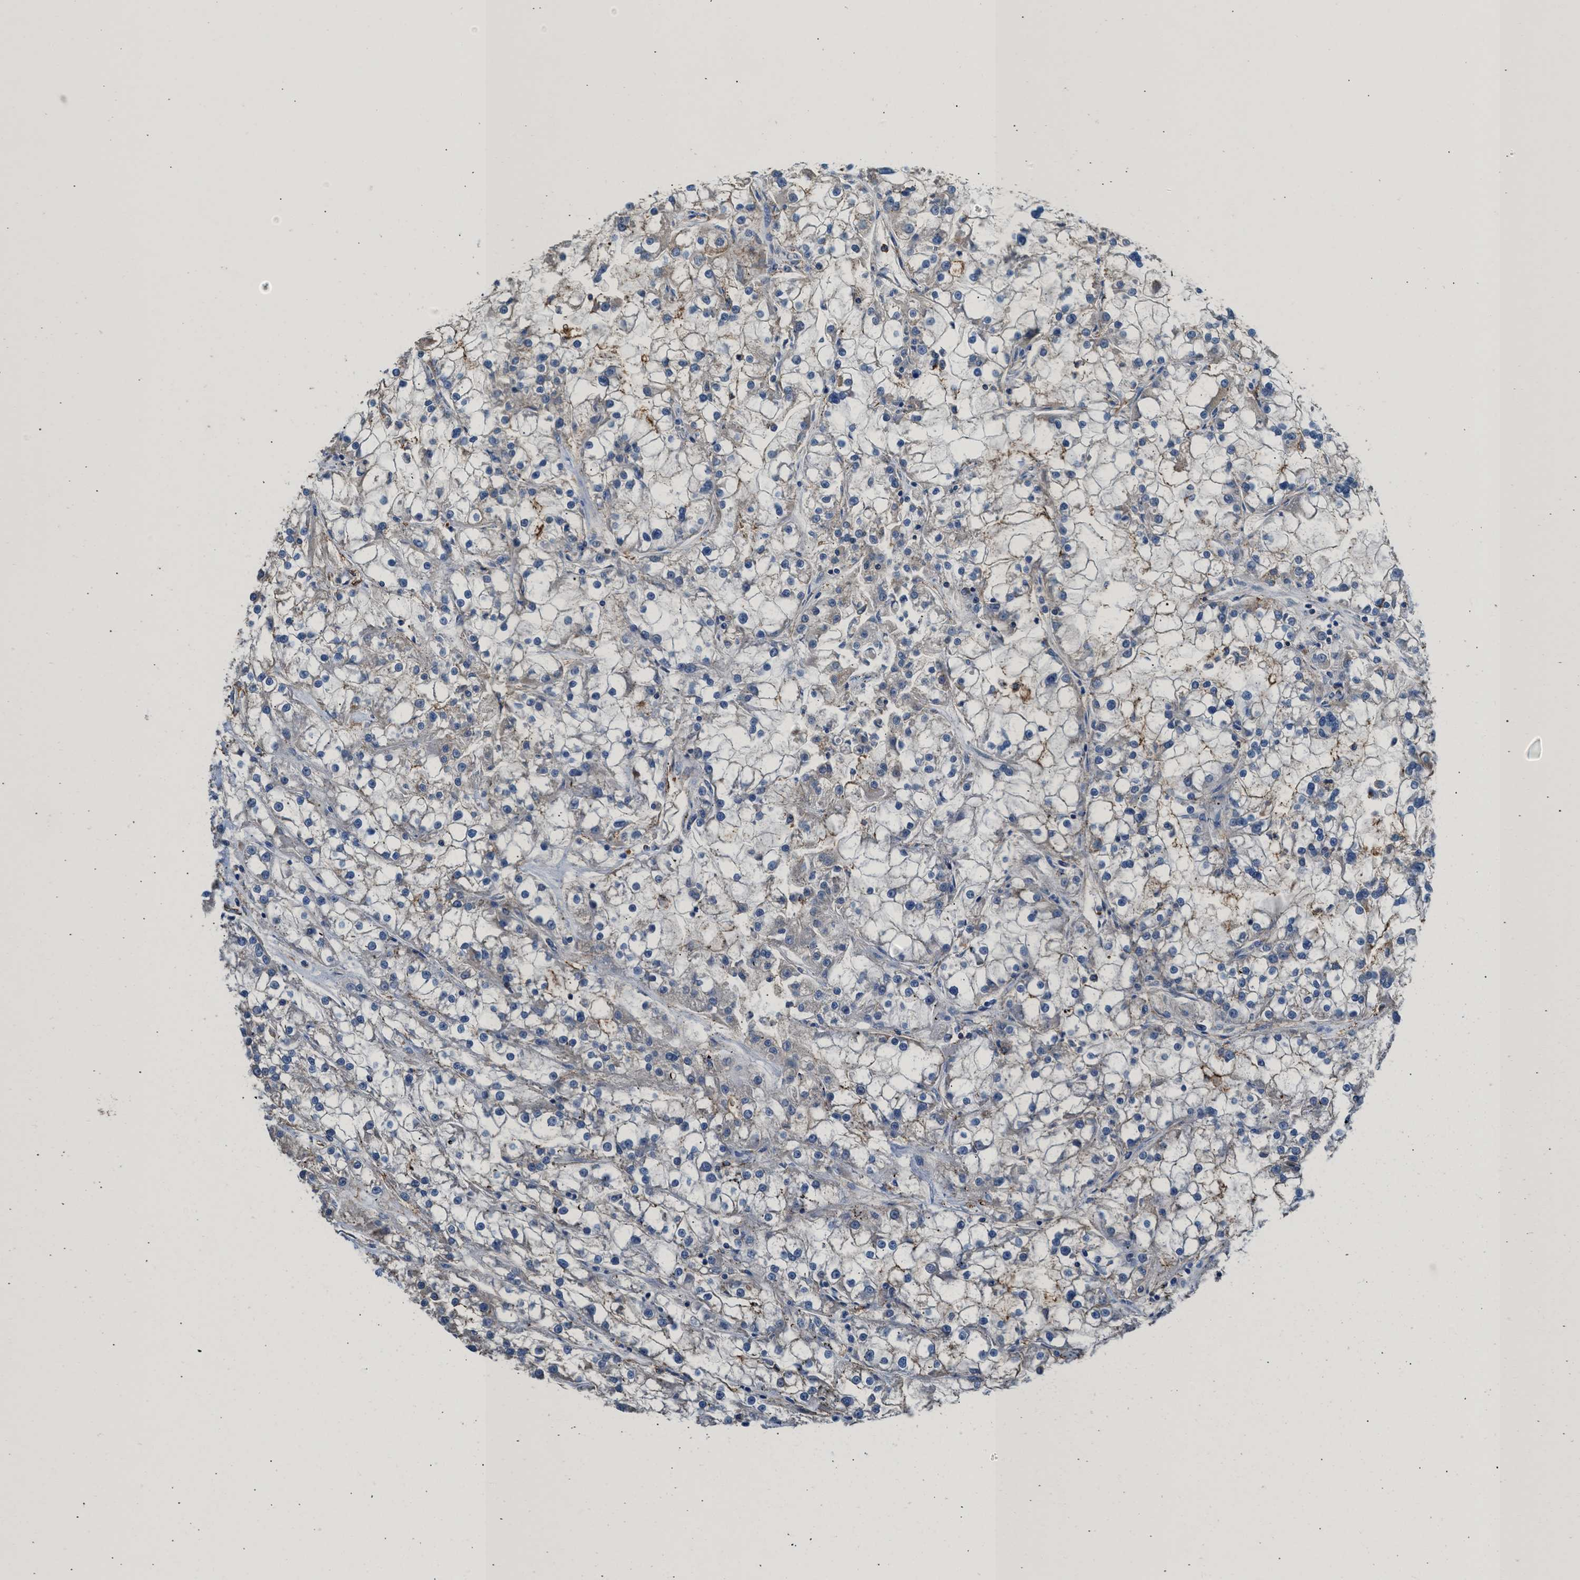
{"staining": {"intensity": "negative", "quantity": "none", "location": "none"}, "tissue": "renal cancer", "cell_type": "Tumor cells", "image_type": "cancer", "snomed": [{"axis": "morphology", "description": "Adenocarcinoma, NOS"}, {"axis": "topography", "description": "Kidney"}], "caption": "This is an immunohistochemistry (IHC) photomicrograph of renal adenocarcinoma. There is no expression in tumor cells.", "gene": "KCNQ4", "patient": {"sex": "female", "age": 52}}